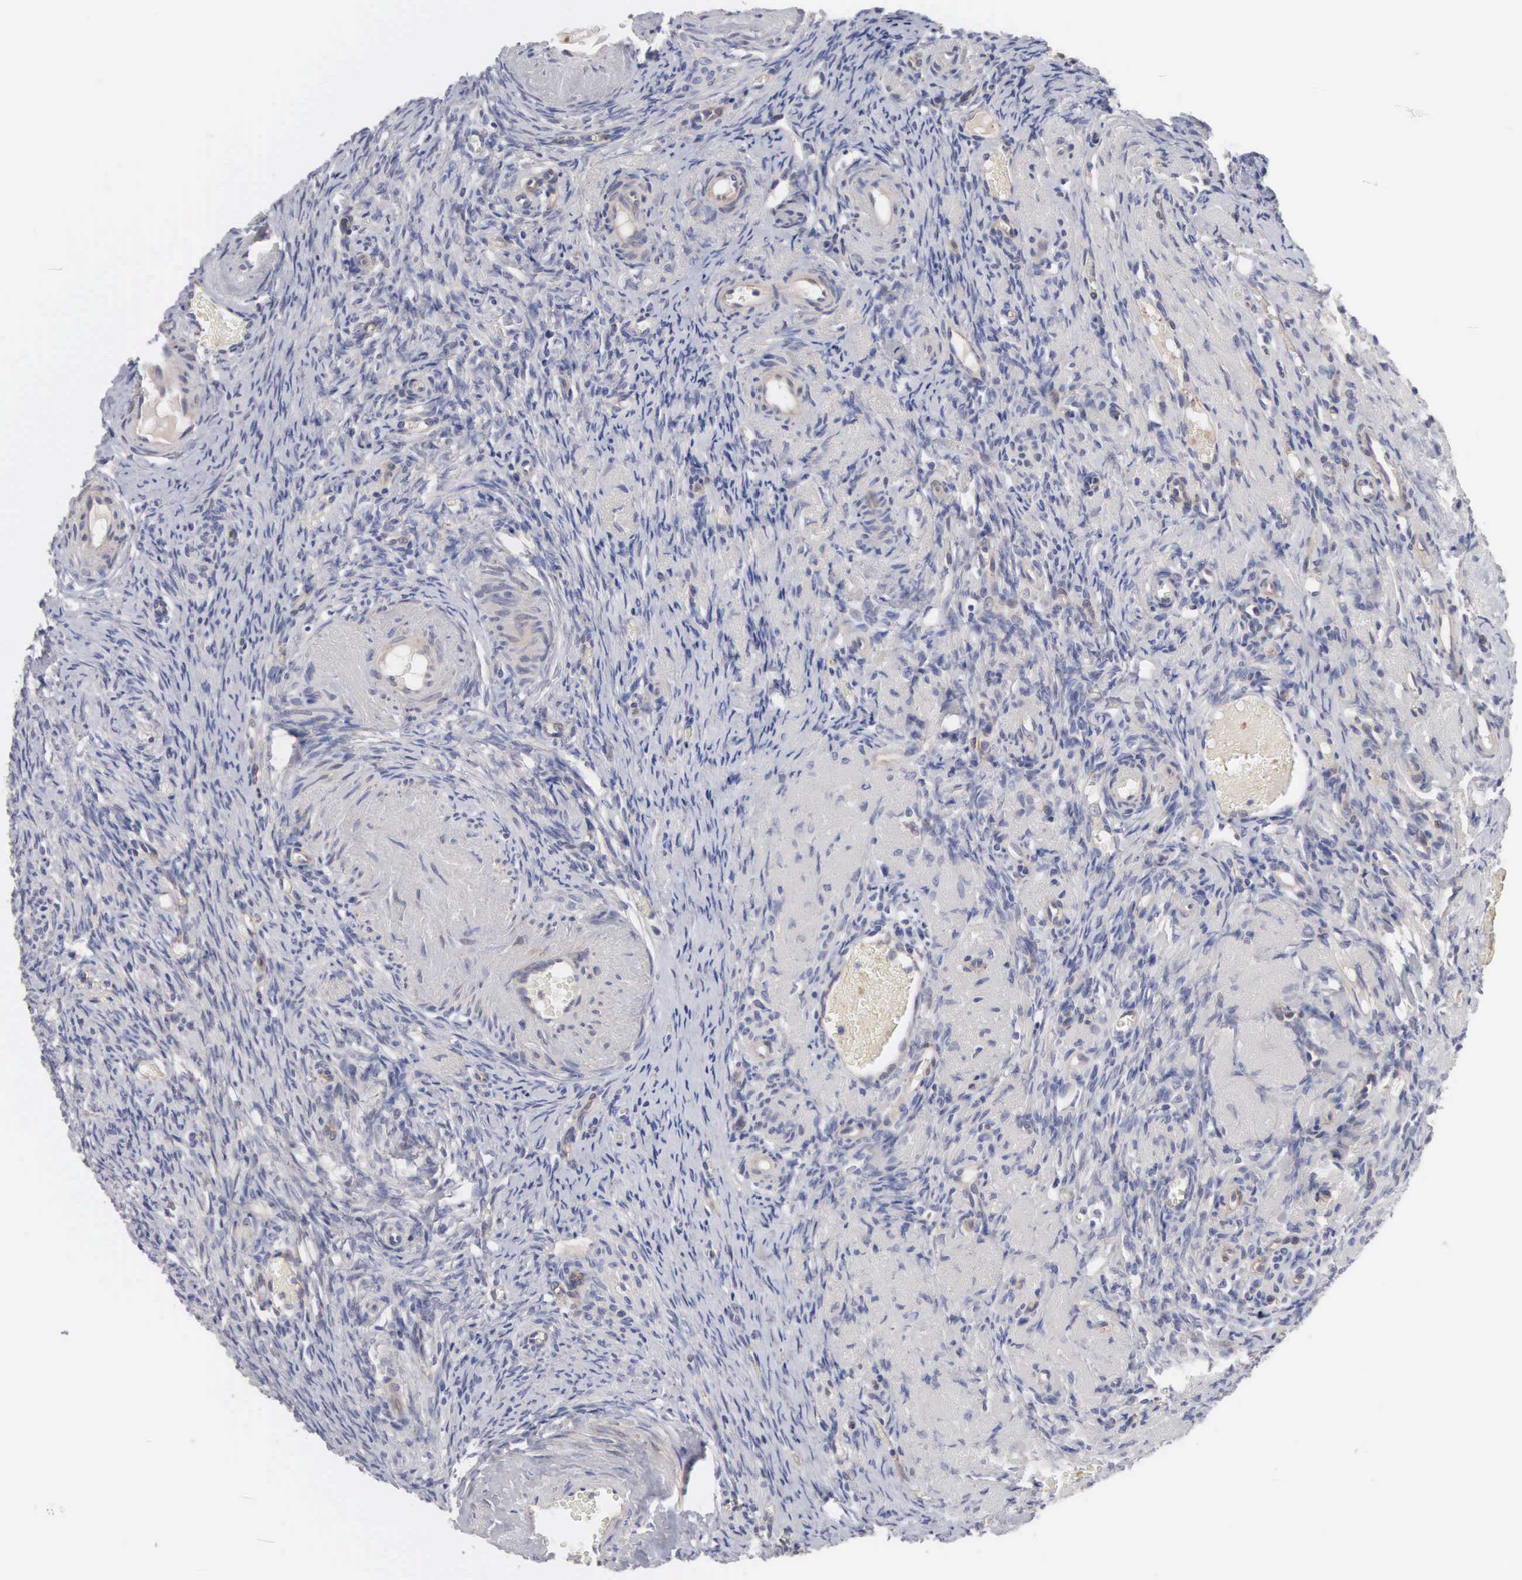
{"staining": {"intensity": "negative", "quantity": "none", "location": "none"}, "tissue": "ovary", "cell_type": "Ovarian stroma cells", "image_type": "normal", "snomed": [{"axis": "morphology", "description": "Normal tissue, NOS"}, {"axis": "topography", "description": "Ovary"}], "caption": "An image of human ovary is negative for staining in ovarian stroma cells. Brightfield microscopy of IHC stained with DAB (3,3'-diaminobenzidine) (brown) and hematoxylin (blue), captured at high magnification.", "gene": "INF2", "patient": {"sex": "female", "age": 63}}